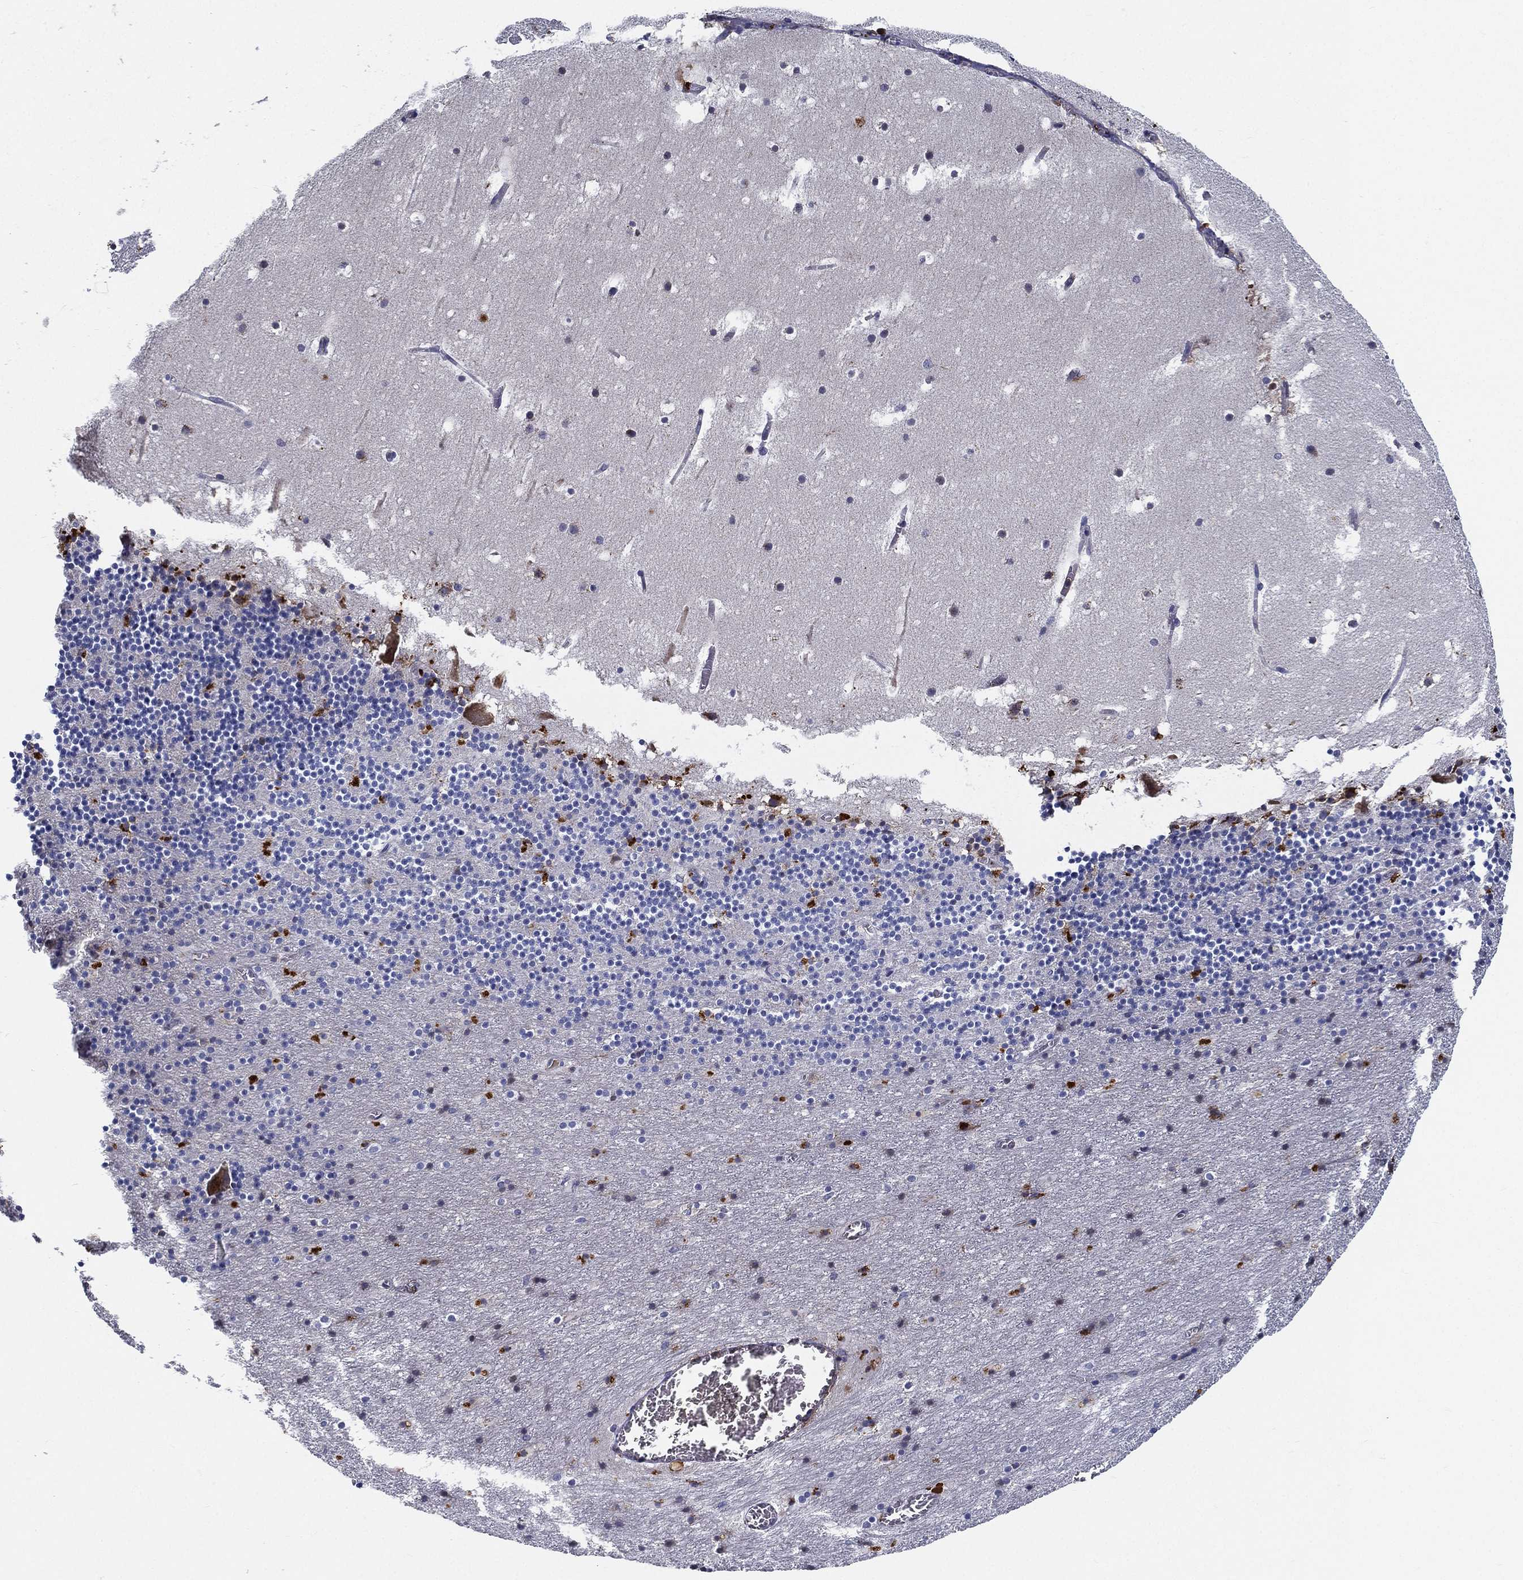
{"staining": {"intensity": "negative", "quantity": "none", "location": "none"}, "tissue": "cerebellum", "cell_type": "Cells in granular layer", "image_type": "normal", "snomed": [{"axis": "morphology", "description": "Normal tissue, NOS"}, {"axis": "topography", "description": "Cerebellum"}], "caption": "This photomicrograph is of benign cerebellum stained with immunohistochemistry to label a protein in brown with the nuclei are counter-stained blue. There is no expression in cells in granular layer.", "gene": "IFNB1", "patient": {"sex": "male", "age": 37}}